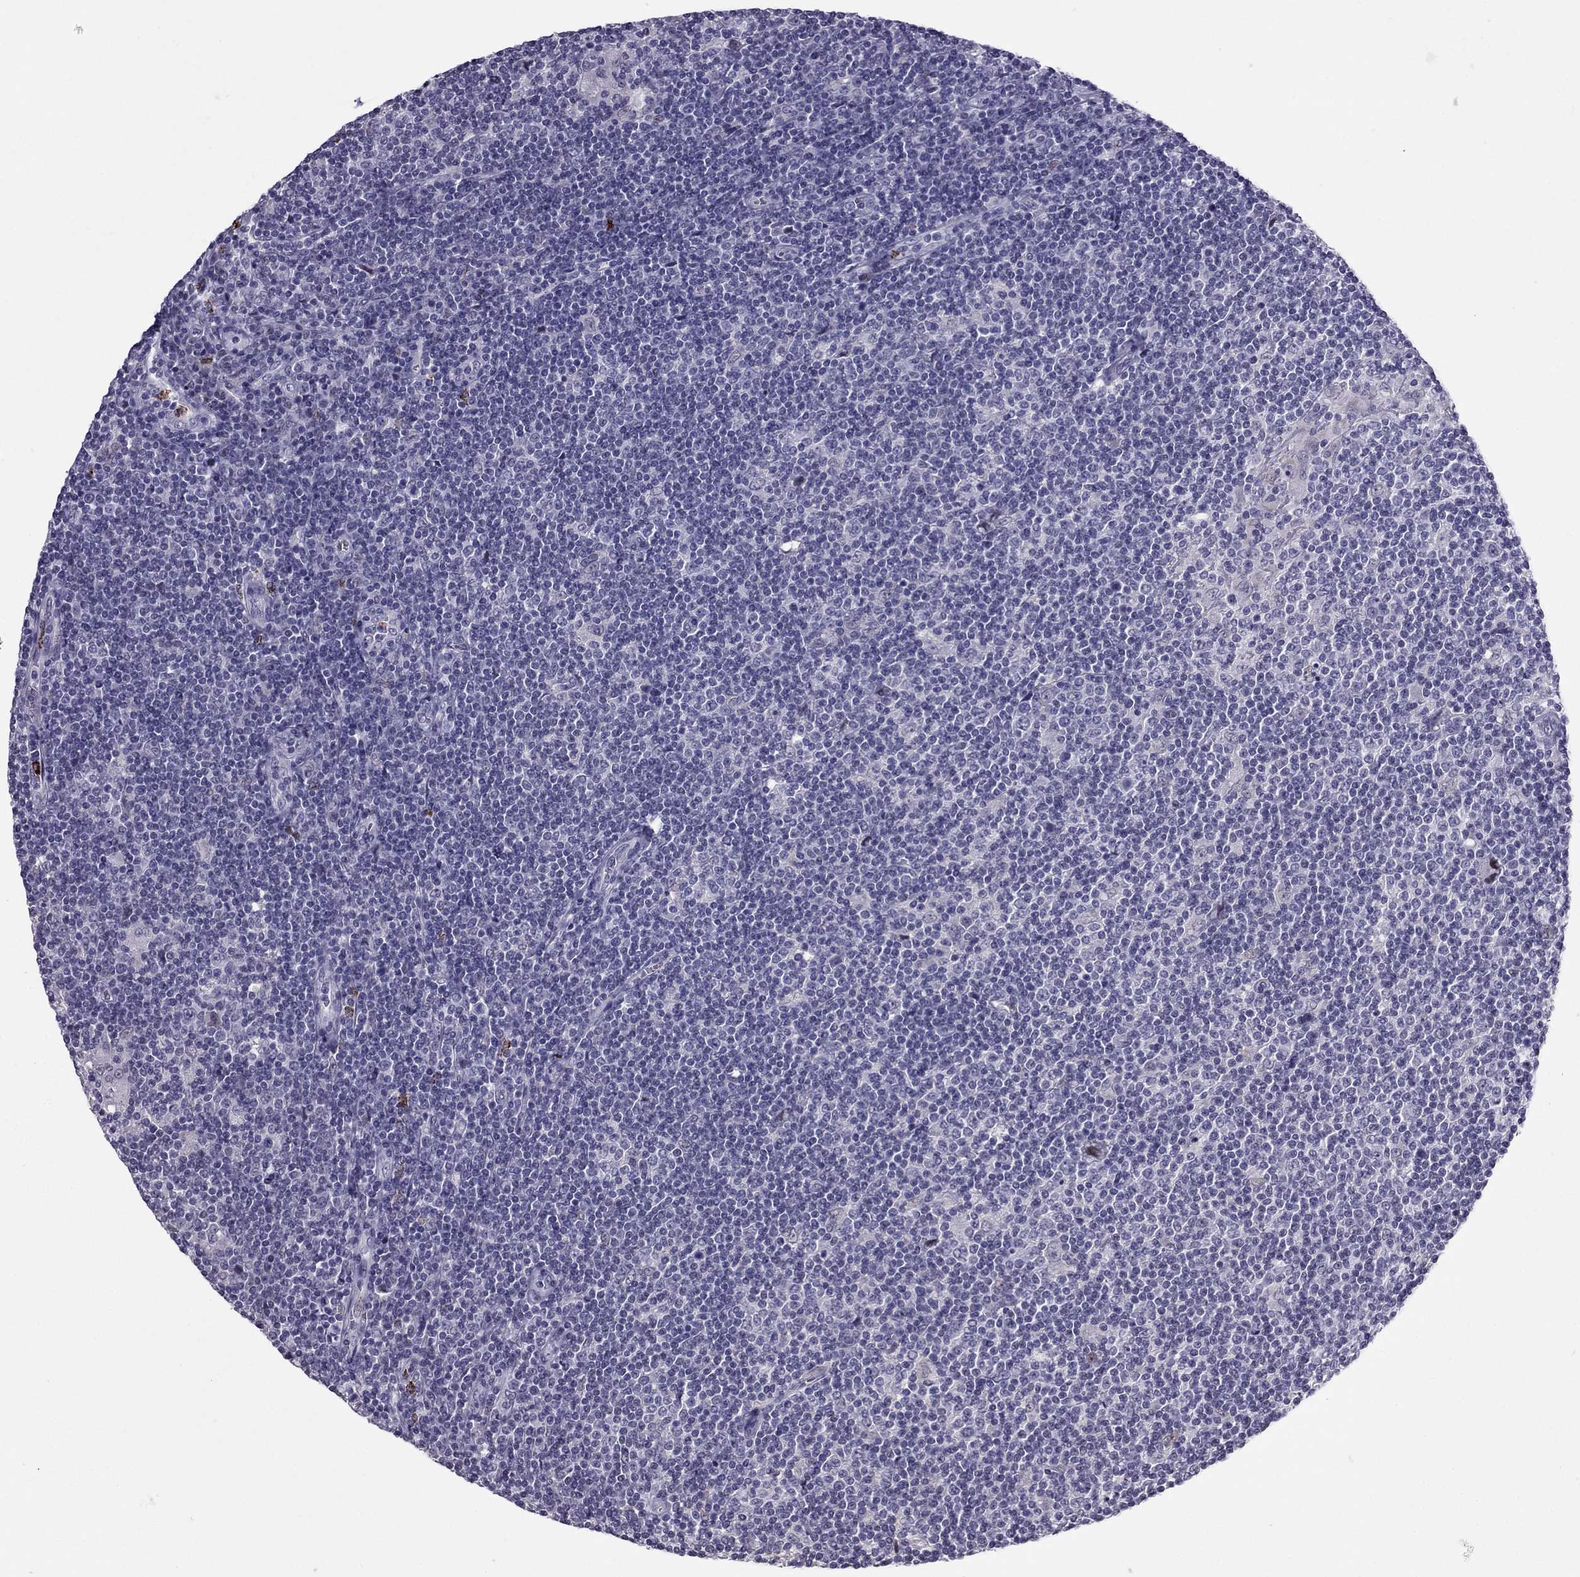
{"staining": {"intensity": "negative", "quantity": "none", "location": "none"}, "tissue": "lymphoma", "cell_type": "Tumor cells", "image_type": "cancer", "snomed": [{"axis": "morphology", "description": "Hodgkin's disease, NOS"}, {"axis": "topography", "description": "Lymph node"}], "caption": "High power microscopy histopathology image of an immunohistochemistry (IHC) micrograph of Hodgkin's disease, revealing no significant staining in tumor cells. (DAB (3,3'-diaminobenzidine) IHC, high magnification).", "gene": "CCL27", "patient": {"sex": "male", "age": 40}}